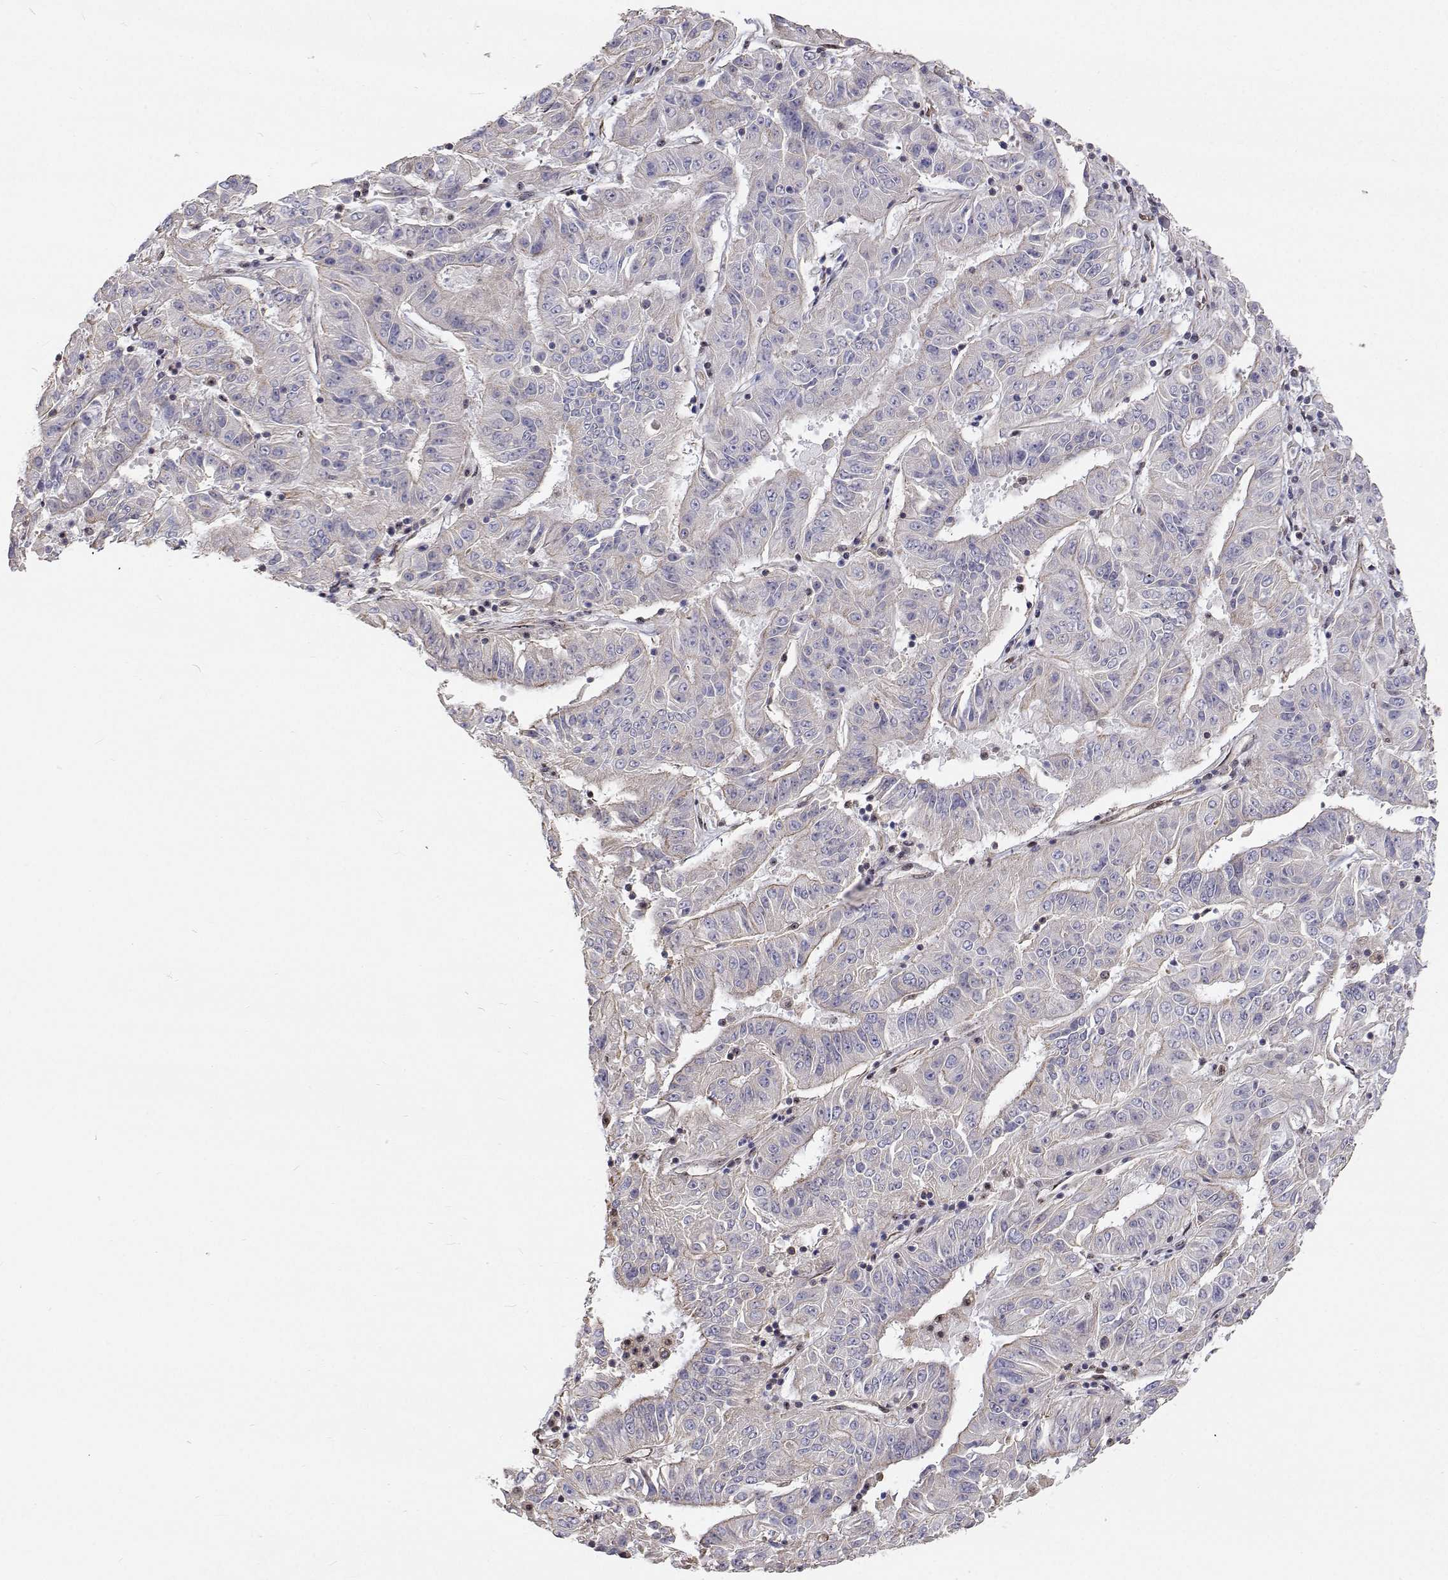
{"staining": {"intensity": "negative", "quantity": "none", "location": "none"}, "tissue": "pancreatic cancer", "cell_type": "Tumor cells", "image_type": "cancer", "snomed": [{"axis": "morphology", "description": "Adenocarcinoma, NOS"}, {"axis": "topography", "description": "Pancreas"}], "caption": "This is an IHC micrograph of pancreatic adenocarcinoma. There is no positivity in tumor cells.", "gene": "GSDMA", "patient": {"sex": "male", "age": 63}}